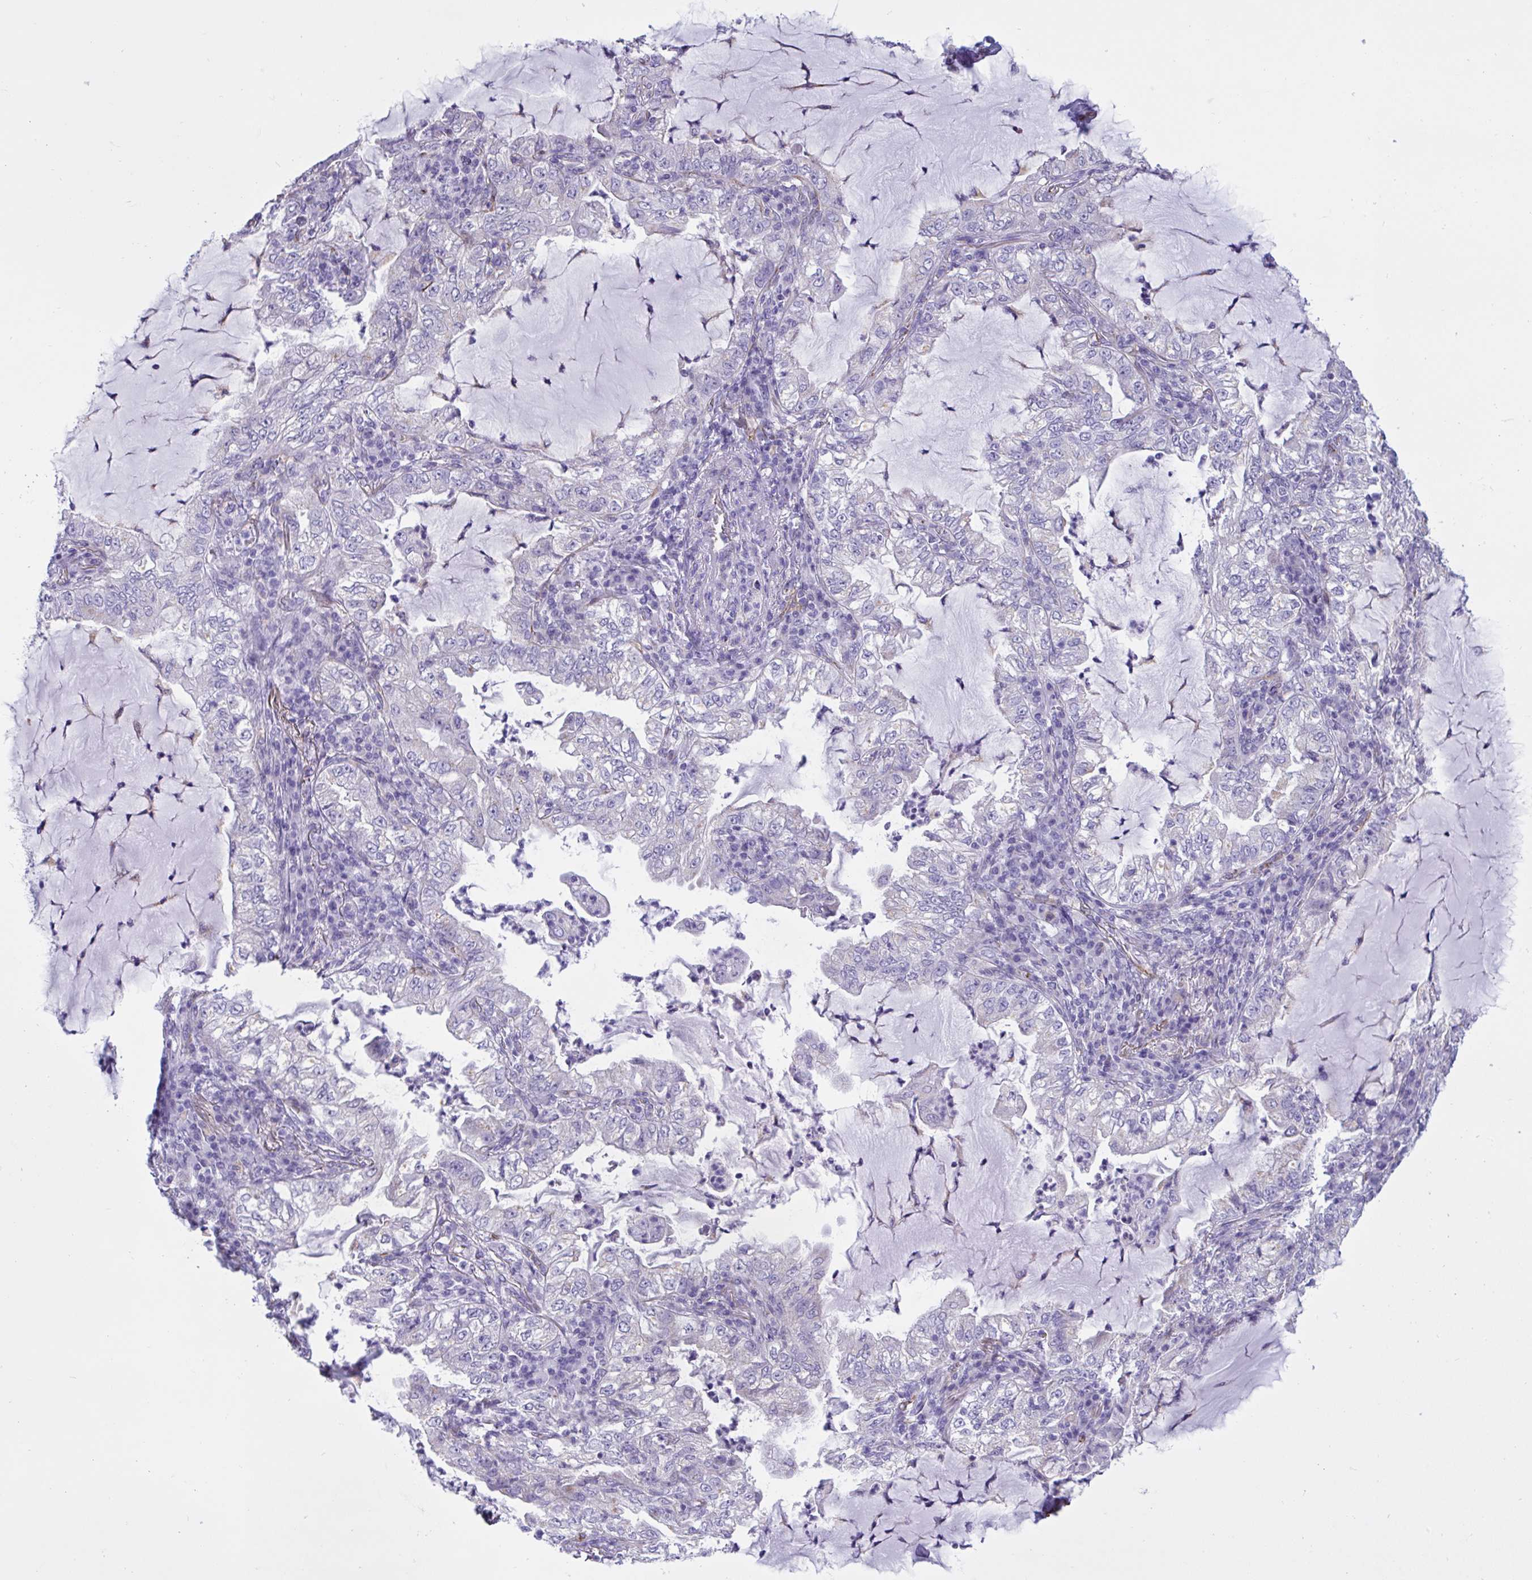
{"staining": {"intensity": "negative", "quantity": "none", "location": "none"}, "tissue": "lung cancer", "cell_type": "Tumor cells", "image_type": "cancer", "snomed": [{"axis": "morphology", "description": "Adenocarcinoma, NOS"}, {"axis": "topography", "description": "Lung"}], "caption": "Immunohistochemistry (IHC) image of neoplastic tissue: lung cancer (adenocarcinoma) stained with DAB shows no significant protein positivity in tumor cells.", "gene": "RPL22L1", "patient": {"sex": "female", "age": 73}}